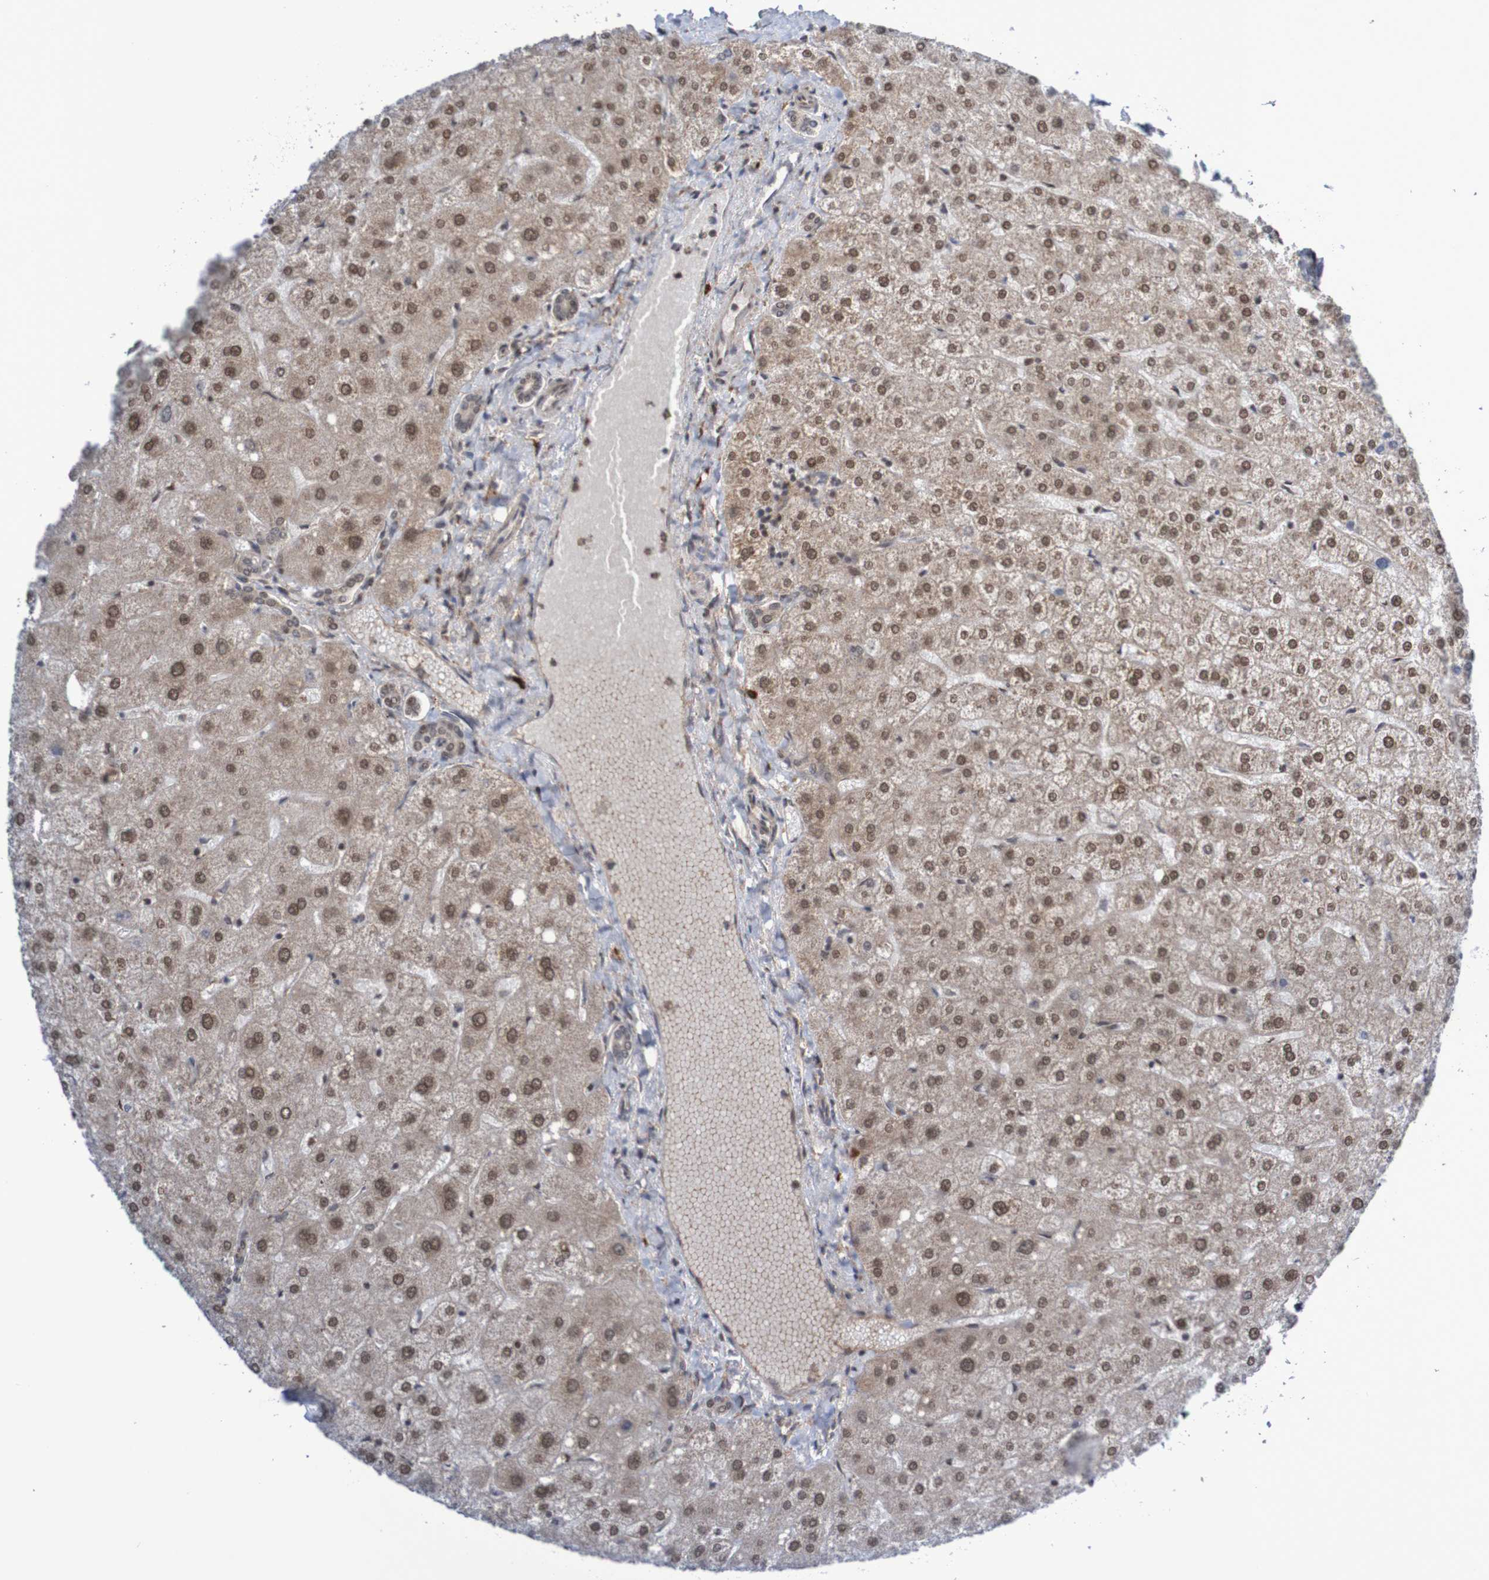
{"staining": {"intensity": "weak", "quantity": ">75%", "location": "cytoplasmic/membranous"}, "tissue": "liver", "cell_type": "Cholangiocytes", "image_type": "normal", "snomed": [{"axis": "morphology", "description": "Normal tissue, NOS"}, {"axis": "topography", "description": "Liver"}], "caption": "A micrograph of liver stained for a protein reveals weak cytoplasmic/membranous brown staining in cholangiocytes. The protein is stained brown, and the nuclei are stained in blue (DAB IHC with brightfield microscopy, high magnification).", "gene": "ITLN1", "patient": {"sex": "male", "age": 73}}